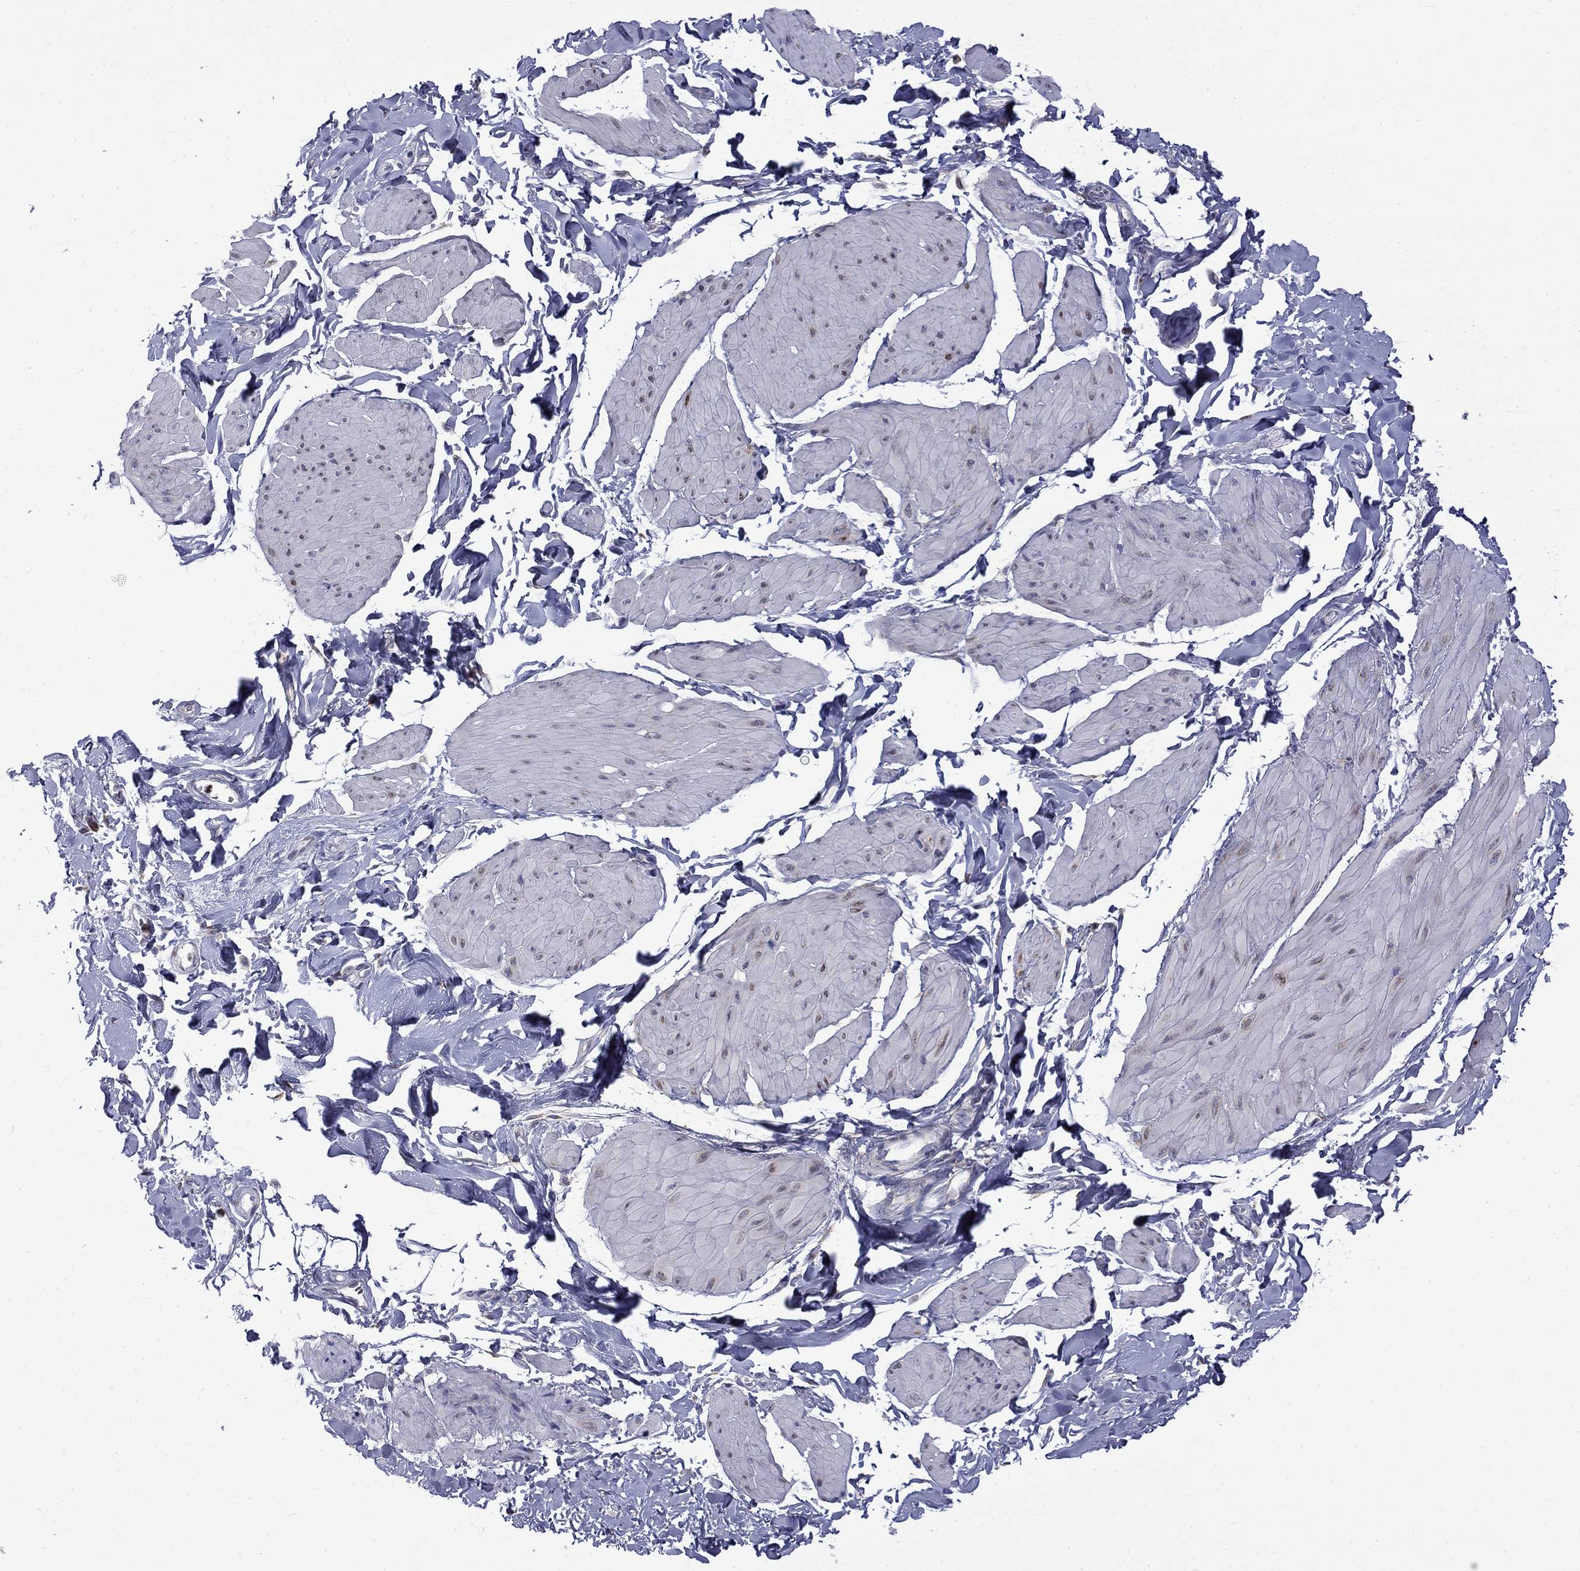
{"staining": {"intensity": "negative", "quantity": "none", "location": "none"}, "tissue": "smooth muscle", "cell_type": "Smooth muscle cells", "image_type": "normal", "snomed": [{"axis": "morphology", "description": "Normal tissue, NOS"}, {"axis": "topography", "description": "Adipose tissue"}, {"axis": "topography", "description": "Smooth muscle"}, {"axis": "topography", "description": "Peripheral nerve tissue"}], "caption": "Protein analysis of unremarkable smooth muscle exhibits no significant expression in smooth muscle cells. (Brightfield microscopy of DAB (3,3'-diaminobenzidine) IHC at high magnification).", "gene": "PABPC4", "patient": {"sex": "male", "age": 83}}